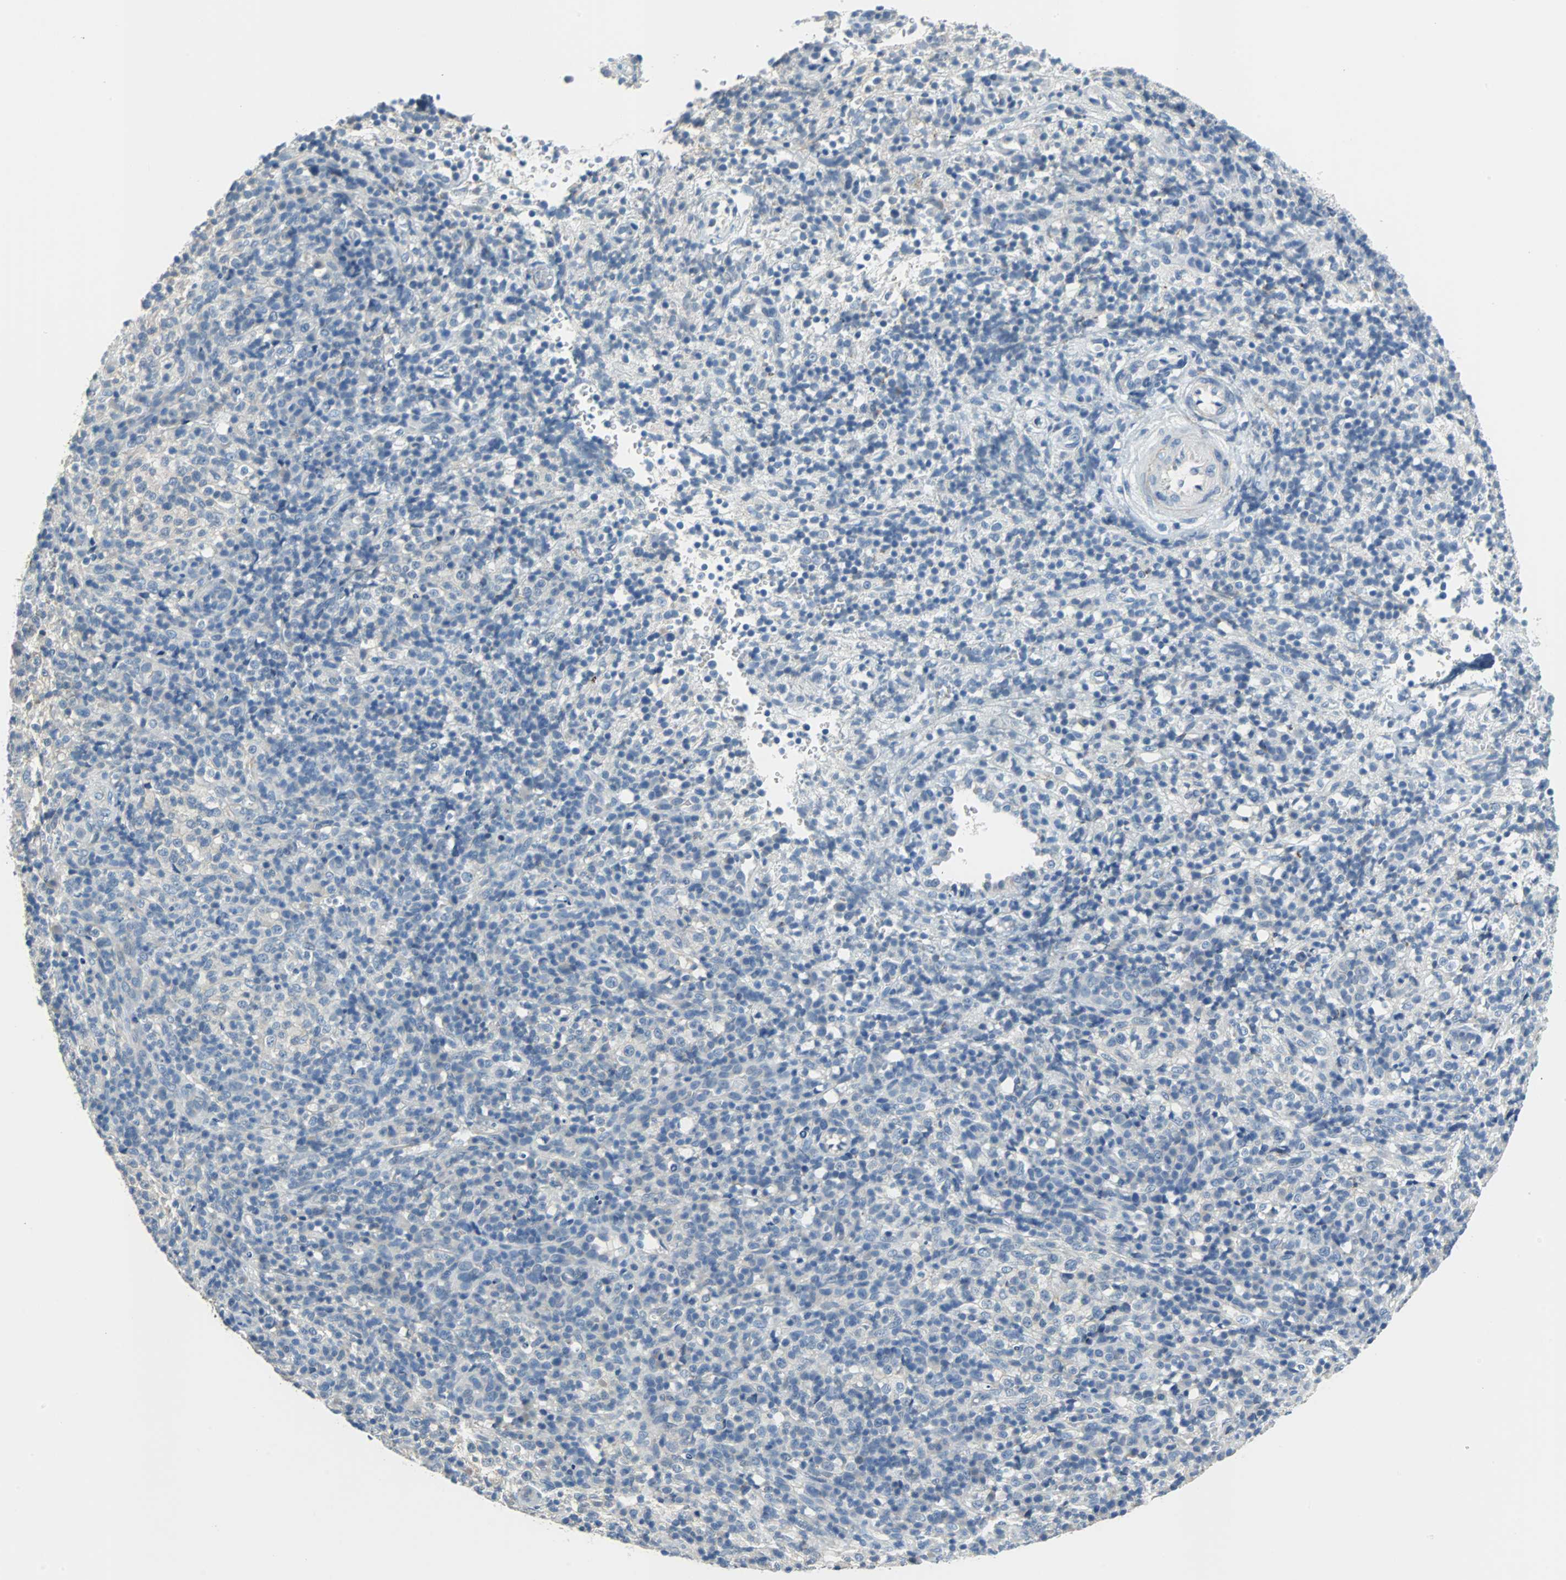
{"staining": {"intensity": "negative", "quantity": "none", "location": "none"}, "tissue": "lymphoma", "cell_type": "Tumor cells", "image_type": "cancer", "snomed": [{"axis": "morphology", "description": "Malignant lymphoma, non-Hodgkin's type, High grade"}, {"axis": "topography", "description": "Lymph node"}], "caption": "Immunohistochemistry micrograph of human lymphoma stained for a protein (brown), which displays no staining in tumor cells.", "gene": "MUC7", "patient": {"sex": "female", "age": 76}}